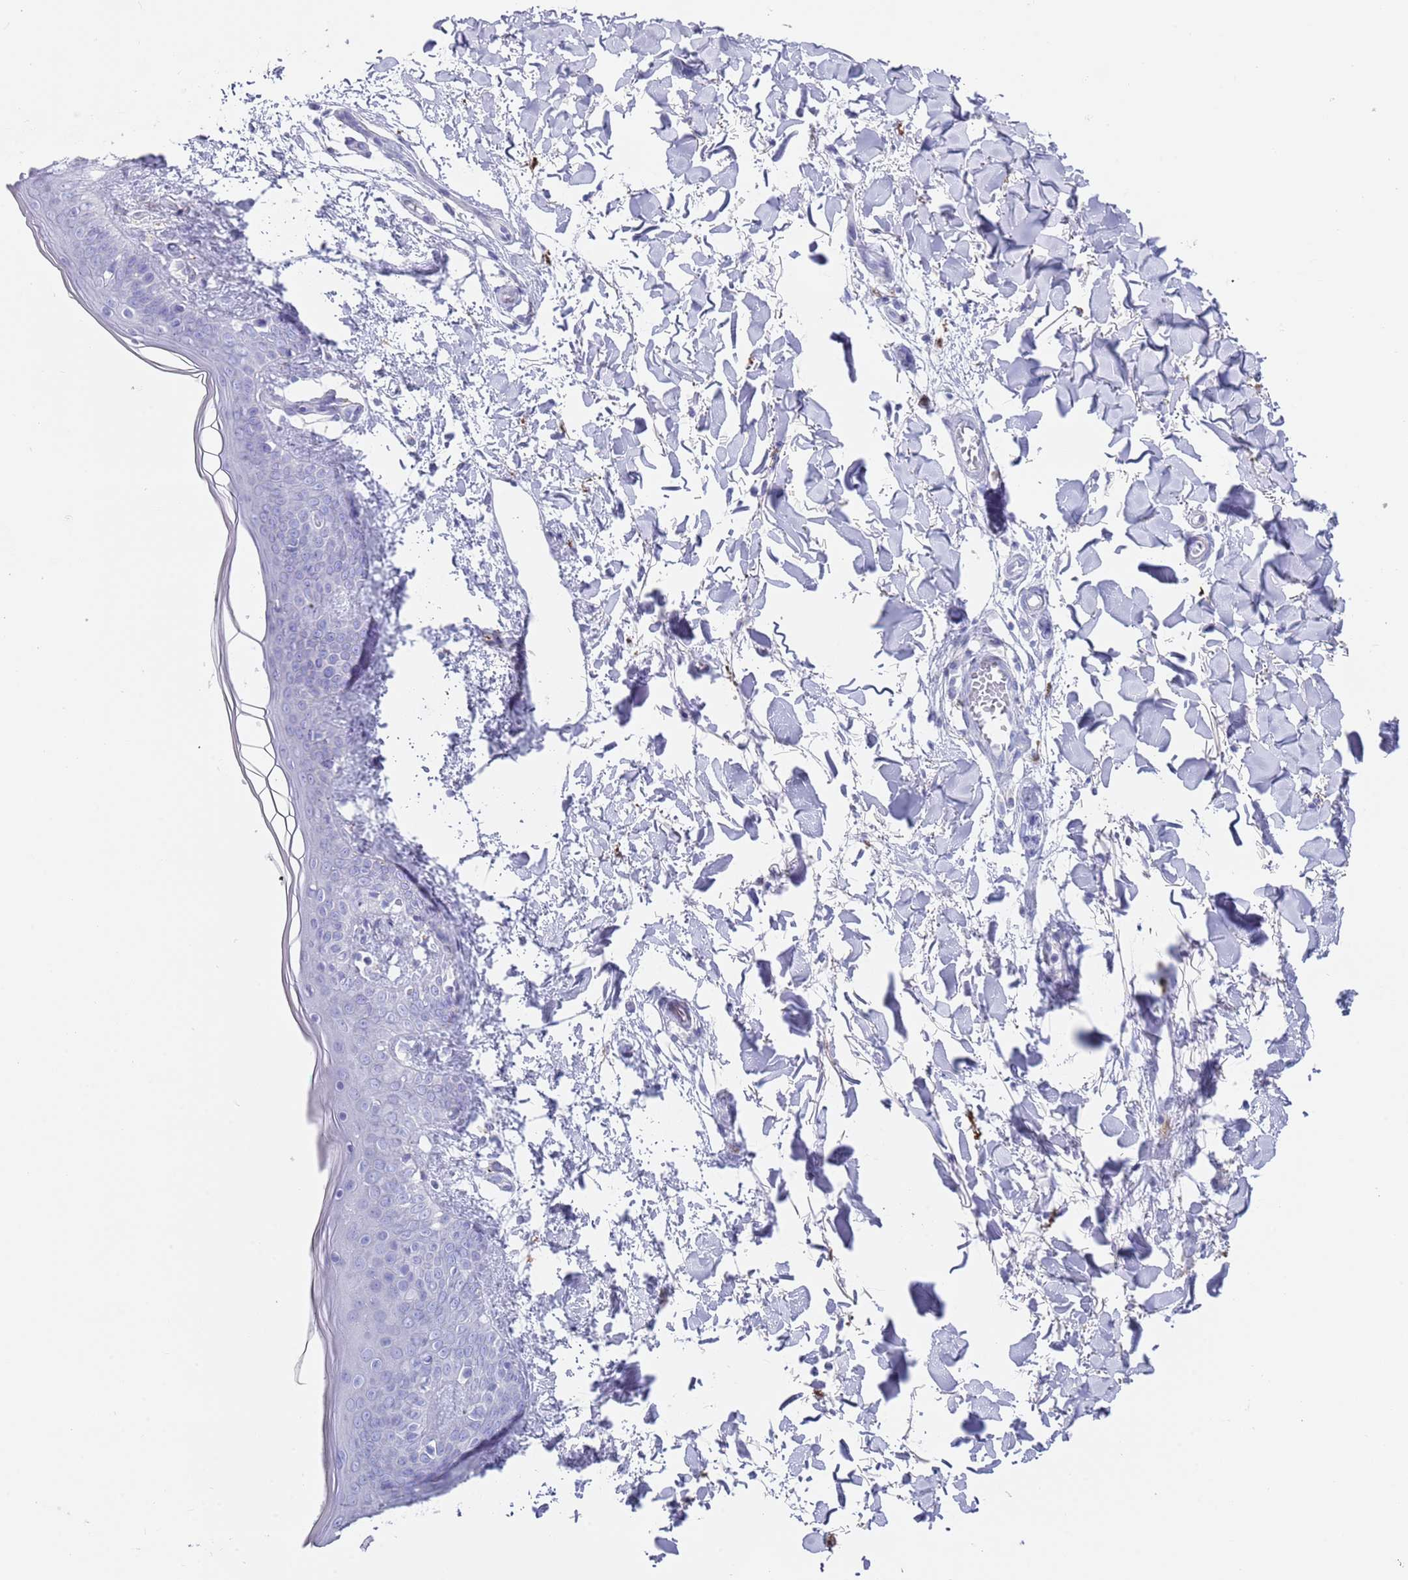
{"staining": {"intensity": "negative", "quantity": "none", "location": "none"}, "tissue": "skin", "cell_type": "Fibroblasts", "image_type": "normal", "snomed": [{"axis": "morphology", "description": "Normal tissue, NOS"}, {"axis": "topography", "description": "Skin"}], "caption": "This is a image of IHC staining of normal skin, which shows no expression in fibroblasts.", "gene": "CPXM2", "patient": {"sex": "female", "age": 34}}